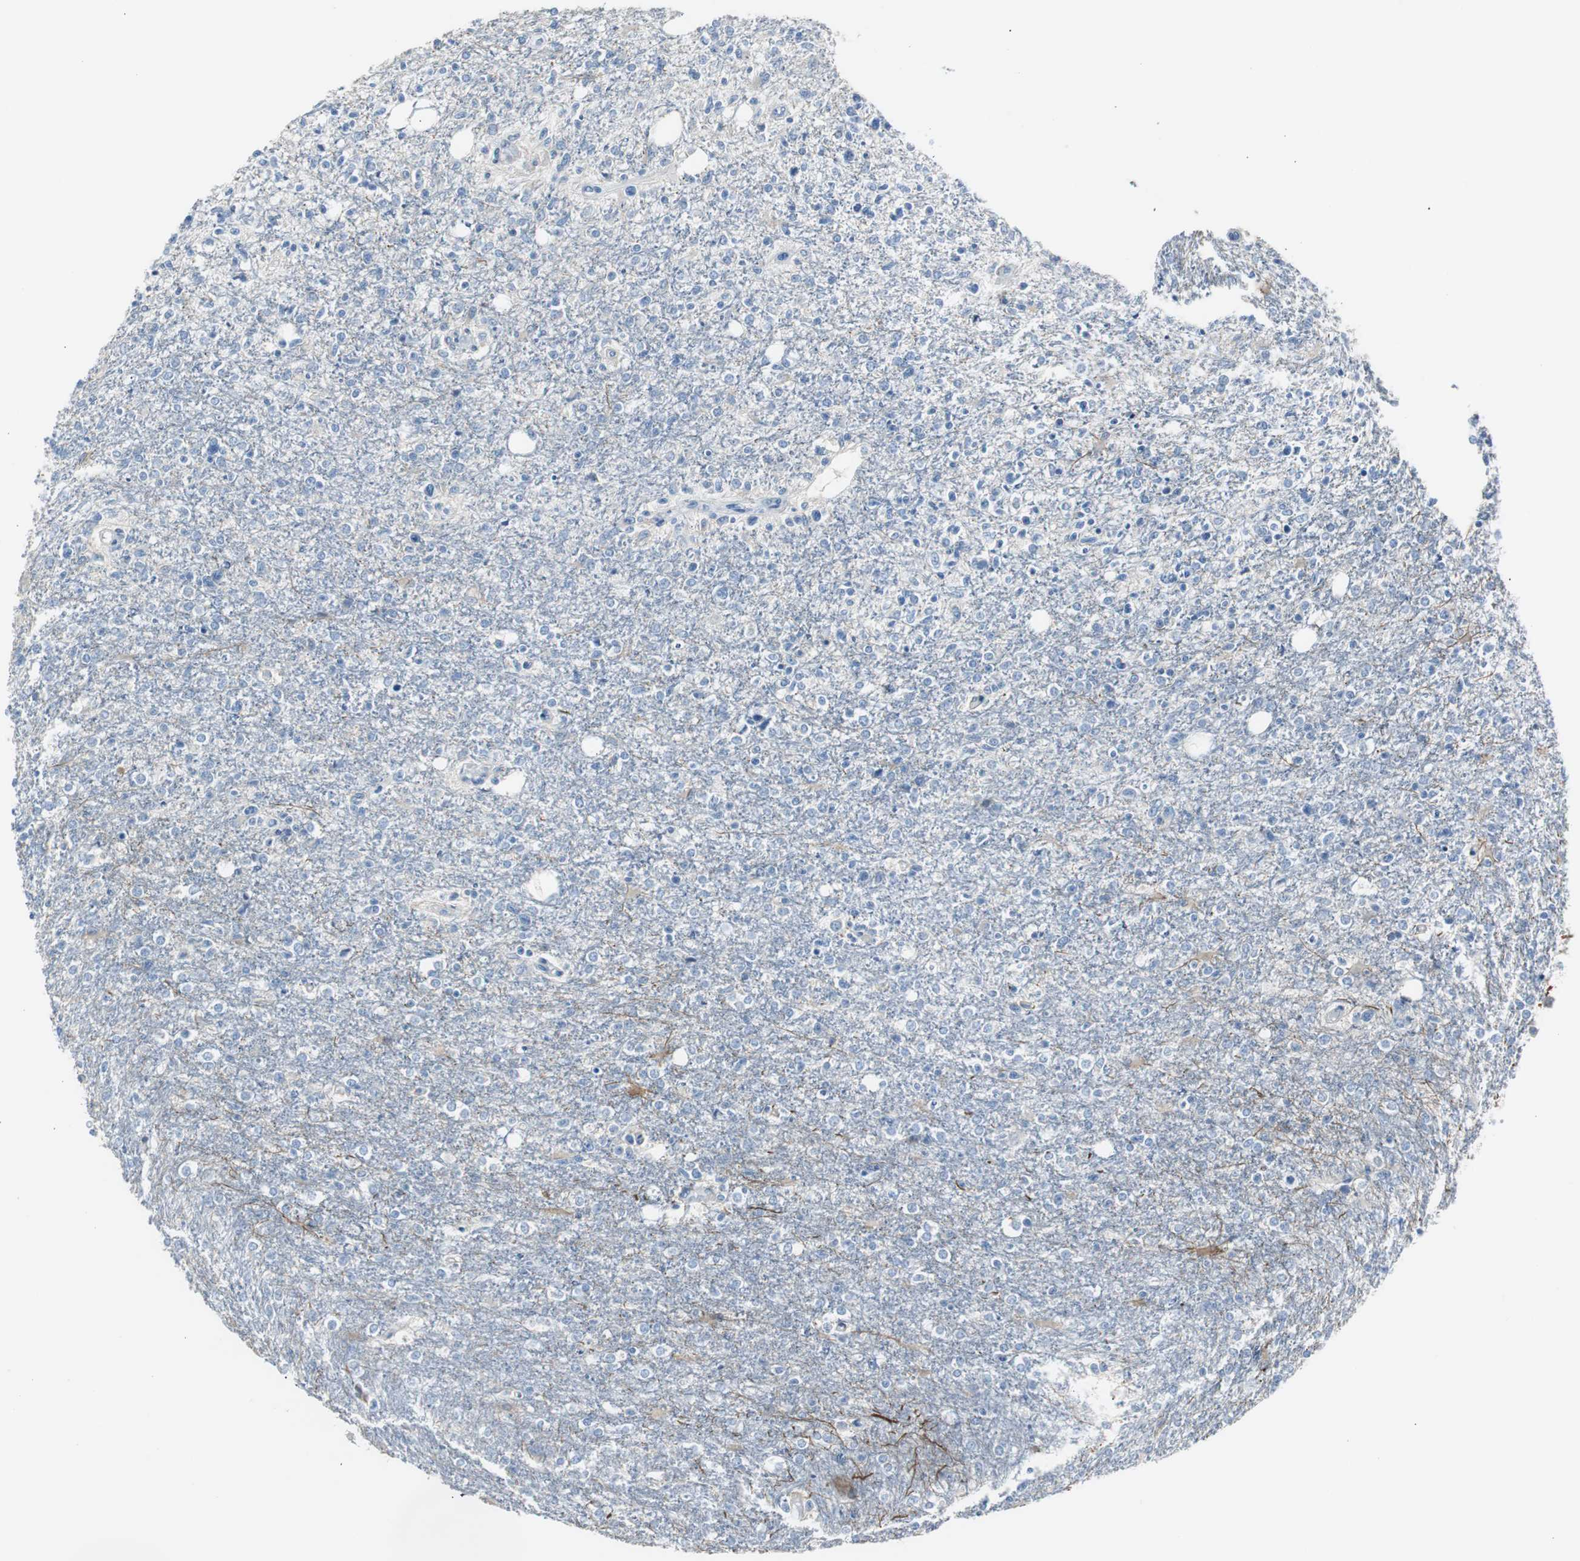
{"staining": {"intensity": "negative", "quantity": "none", "location": "none"}, "tissue": "glioma", "cell_type": "Tumor cells", "image_type": "cancer", "snomed": [{"axis": "morphology", "description": "Glioma, malignant, High grade"}, {"axis": "topography", "description": "Cerebral cortex"}], "caption": "A high-resolution histopathology image shows immunohistochemistry staining of high-grade glioma (malignant), which shows no significant staining in tumor cells.", "gene": "RPS12", "patient": {"sex": "male", "age": 76}}